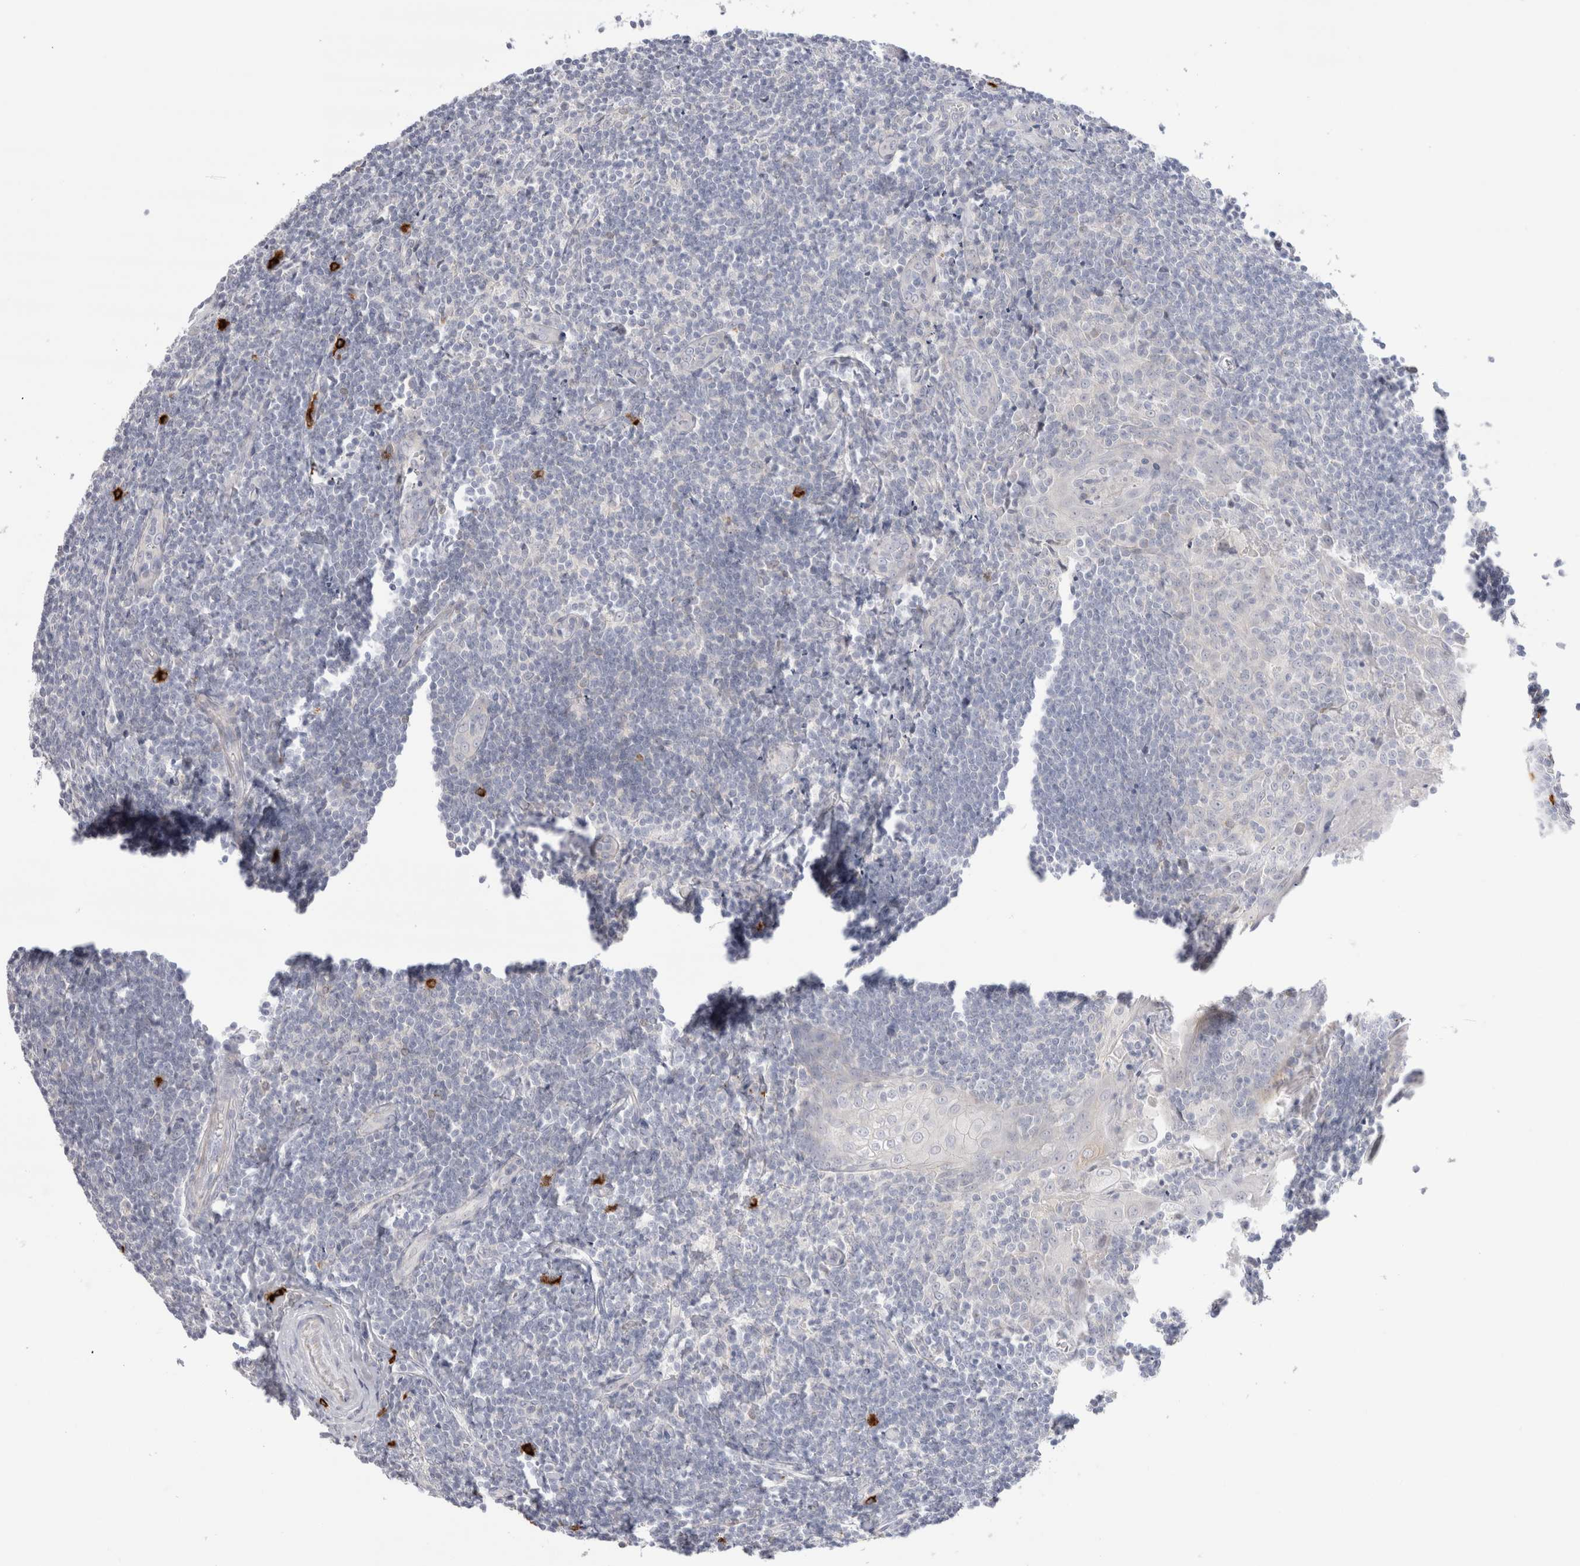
{"staining": {"intensity": "negative", "quantity": "none", "location": "none"}, "tissue": "tonsil", "cell_type": "Germinal center cells", "image_type": "normal", "snomed": [{"axis": "morphology", "description": "Normal tissue, NOS"}, {"axis": "topography", "description": "Tonsil"}], "caption": "DAB immunohistochemical staining of benign tonsil displays no significant positivity in germinal center cells.", "gene": "SPINK2", "patient": {"sex": "male", "age": 27}}